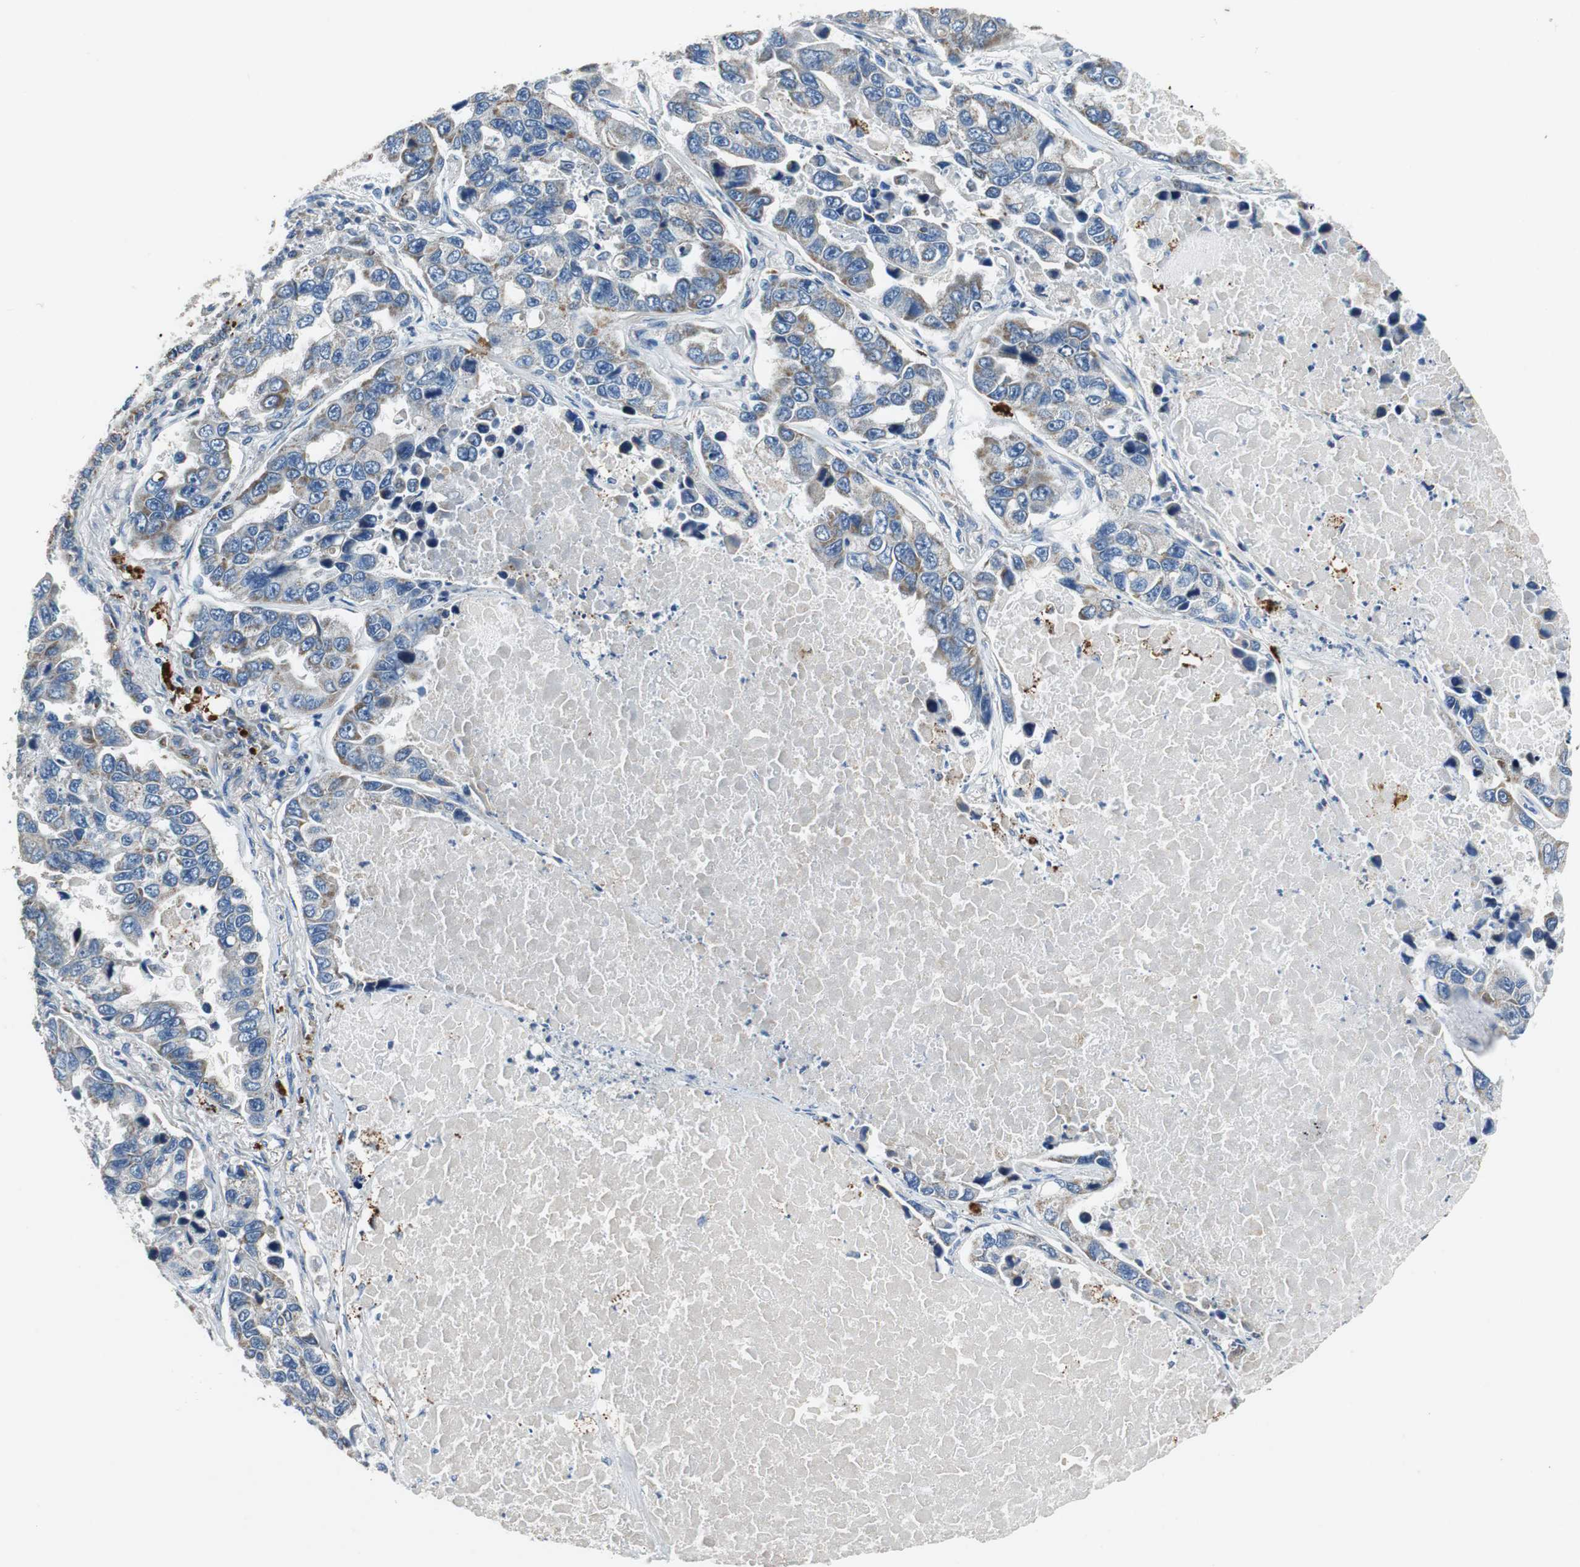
{"staining": {"intensity": "weak", "quantity": "25%-75%", "location": "cytoplasmic/membranous"}, "tissue": "lung cancer", "cell_type": "Tumor cells", "image_type": "cancer", "snomed": [{"axis": "morphology", "description": "Adenocarcinoma, NOS"}, {"axis": "topography", "description": "Lung"}], "caption": "Immunohistochemistry (IHC) (DAB (3,3'-diaminobenzidine)) staining of lung cancer displays weak cytoplasmic/membranous protein positivity in about 25%-75% of tumor cells.", "gene": "NLGN1", "patient": {"sex": "male", "age": 64}}